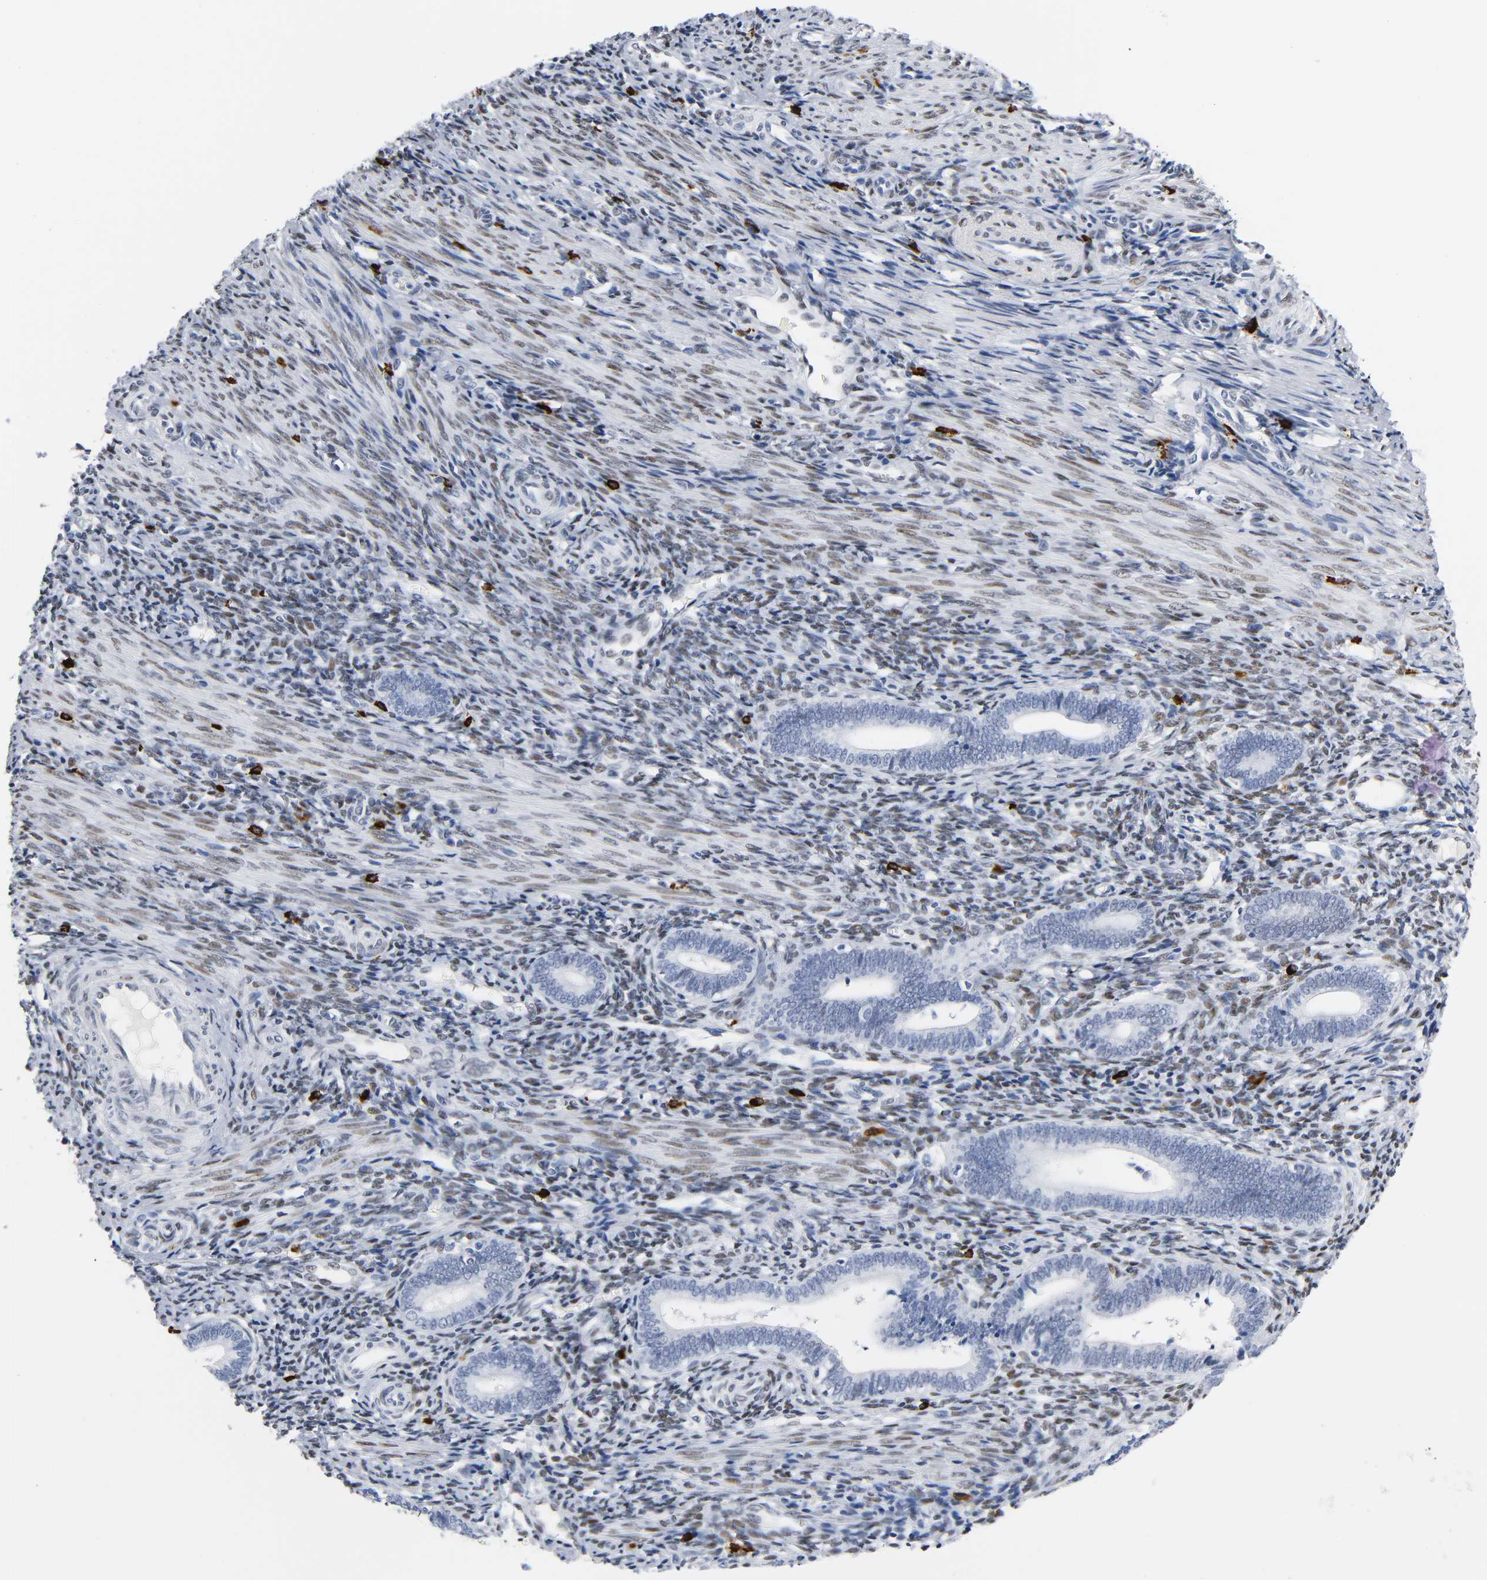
{"staining": {"intensity": "weak", "quantity": "25%-75%", "location": "nuclear"}, "tissue": "endometrium", "cell_type": "Cells in endometrial stroma", "image_type": "normal", "snomed": [{"axis": "morphology", "description": "Normal tissue, NOS"}, {"axis": "topography", "description": "Uterus"}, {"axis": "topography", "description": "Endometrium"}], "caption": "Cells in endometrial stroma display low levels of weak nuclear expression in approximately 25%-75% of cells in normal human endometrium.", "gene": "NAB2", "patient": {"sex": "female", "age": 33}}